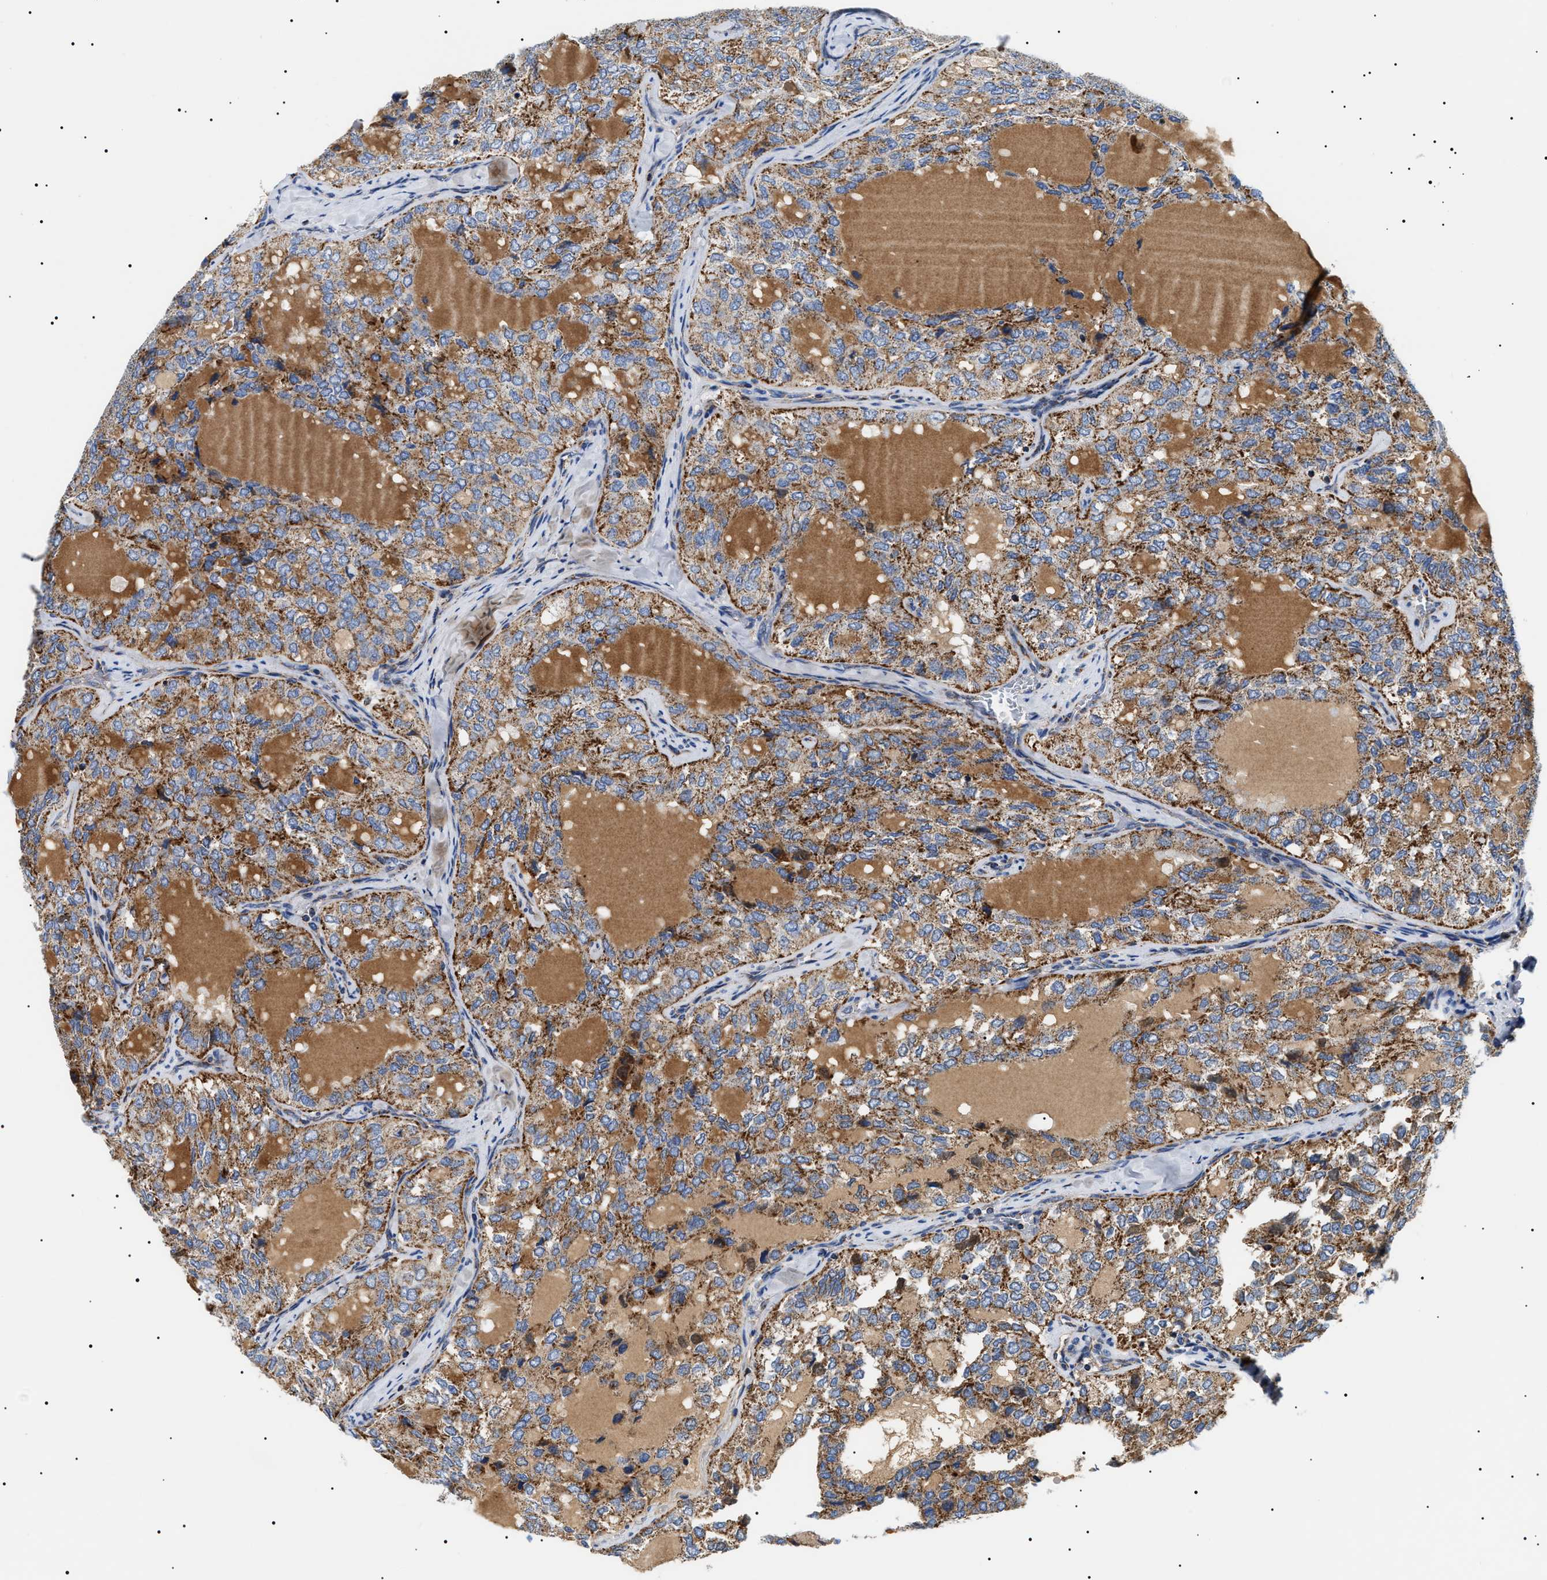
{"staining": {"intensity": "moderate", "quantity": ">75%", "location": "cytoplasmic/membranous"}, "tissue": "thyroid cancer", "cell_type": "Tumor cells", "image_type": "cancer", "snomed": [{"axis": "morphology", "description": "Follicular adenoma carcinoma, NOS"}, {"axis": "topography", "description": "Thyroid gland"}], "caption": "Immunohistochemical staining of follicular adenoma carcinoma (thyroid) displays medium levels of moderate cytoplasmic/membranous protein positivity in about >75% of tumor cells.", "gene": "OXSM", "patient": {"sex": "male", "age": 75}}